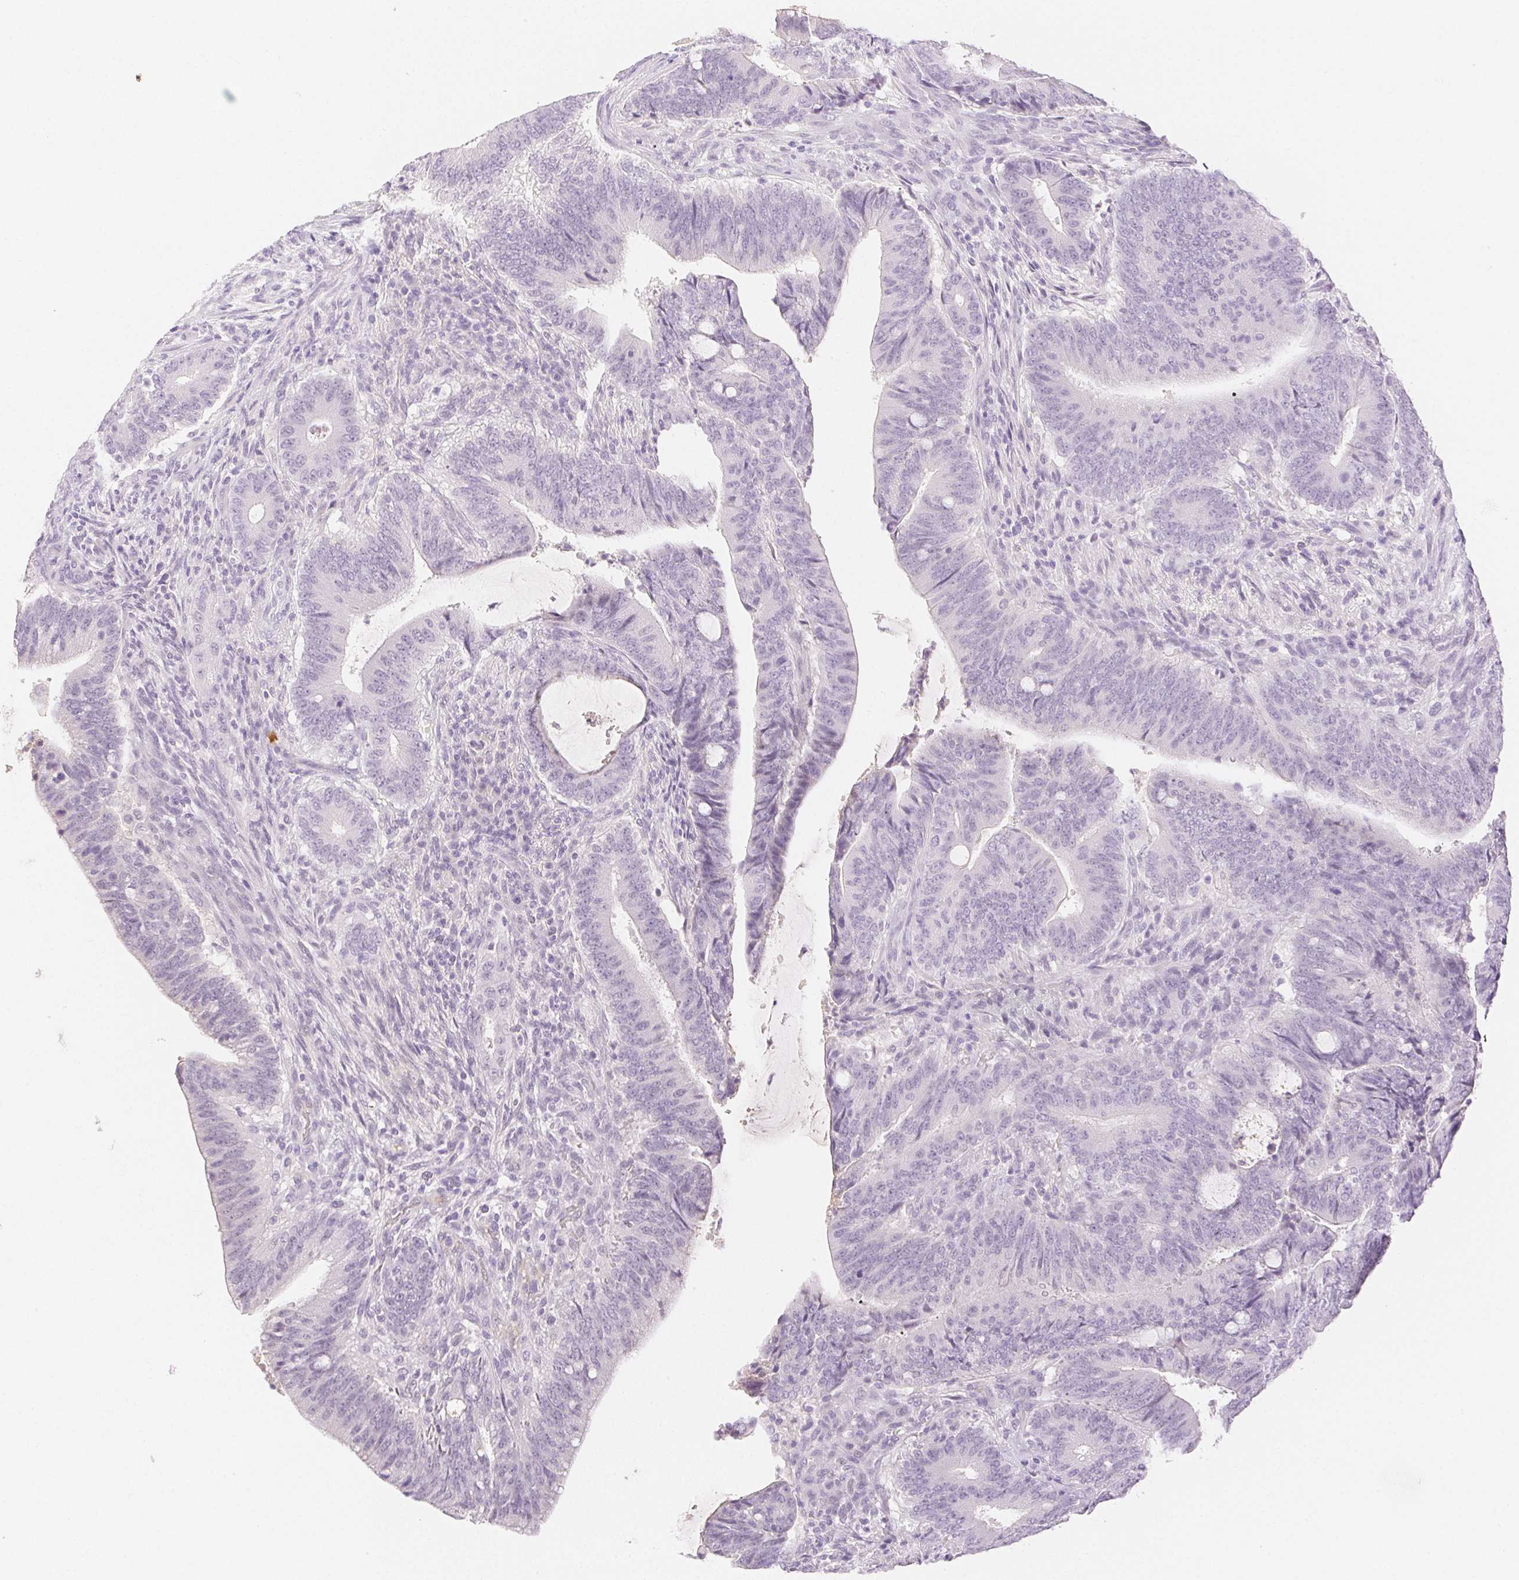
{"staining": {"intensity": "negative", "quantity": "none", "location": "none"}, "tissue": "colorectal cancer", "cell_type": "Tumor cells", "image_type": "cancer", "snomed": [{"axis": "morphology", "description": "Adenocarcinoma, NOS"}, {"axis": "topography", "description": "Colon"}], "caption": "Human adenocarcinoma (colorectal) stained for a protein using immunohistochemistry (IHC) exhibits no expression in tumor cells.", "gene": "SPACA4", "patient": {"sex": "female", "age": 43}}